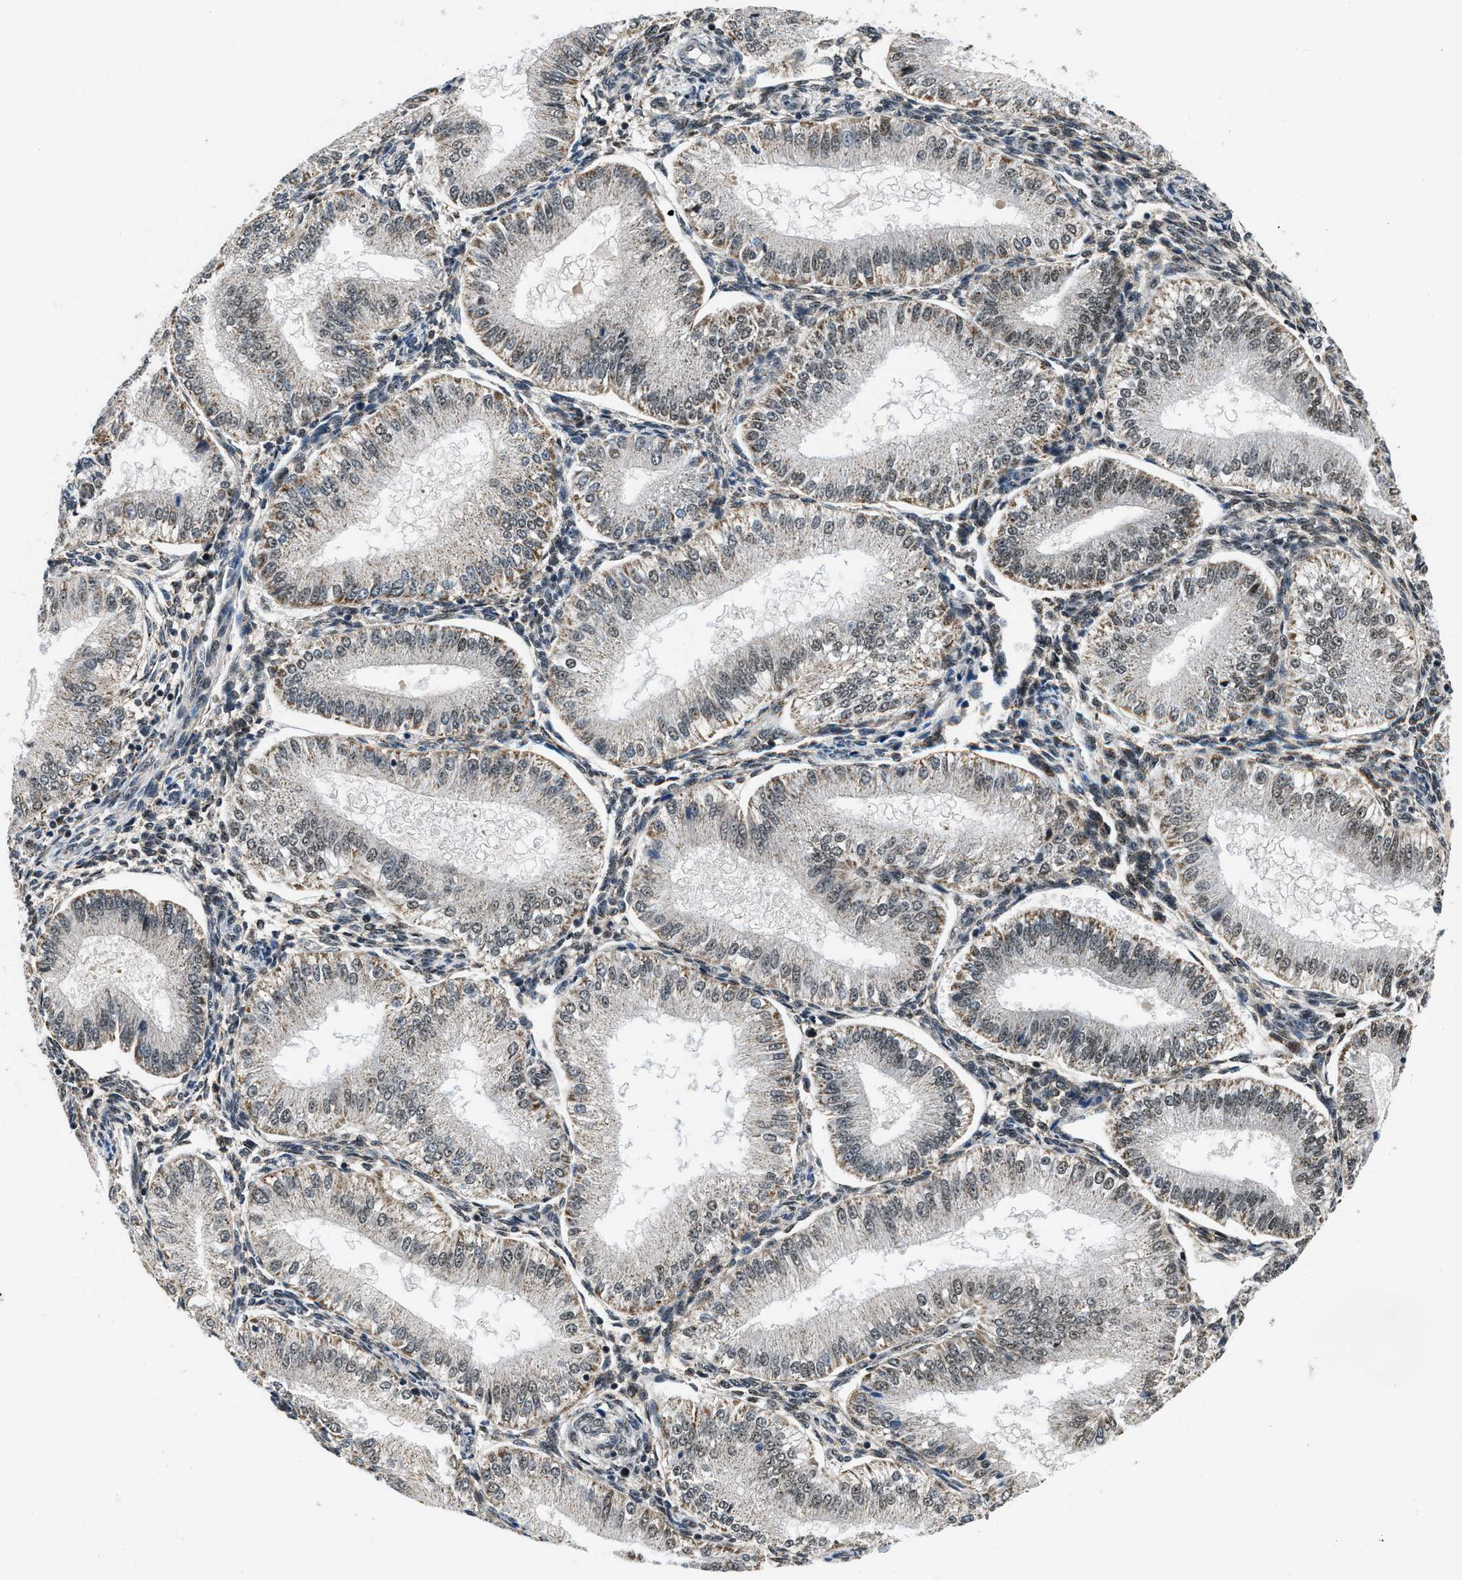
{"staining": {"intensity": "negative", "quantity": "none", "location": "none"}, "tissue": "endometrium", "cell_type": "Cells in endometrial stroma", "image_type": "normal", "snomed": [{"axis": "morphology", "description": "Normal tissue, NOS"}, {"axis": "topography", "description": "Endometrium"}], "caption": "This is a histopathology image of IHC staining of unremarkable endometrium, which shows no positivity in cells in endometrial stroma.", "gene": "KDM3B", "patient": {"sex": "female", "age": 39}}